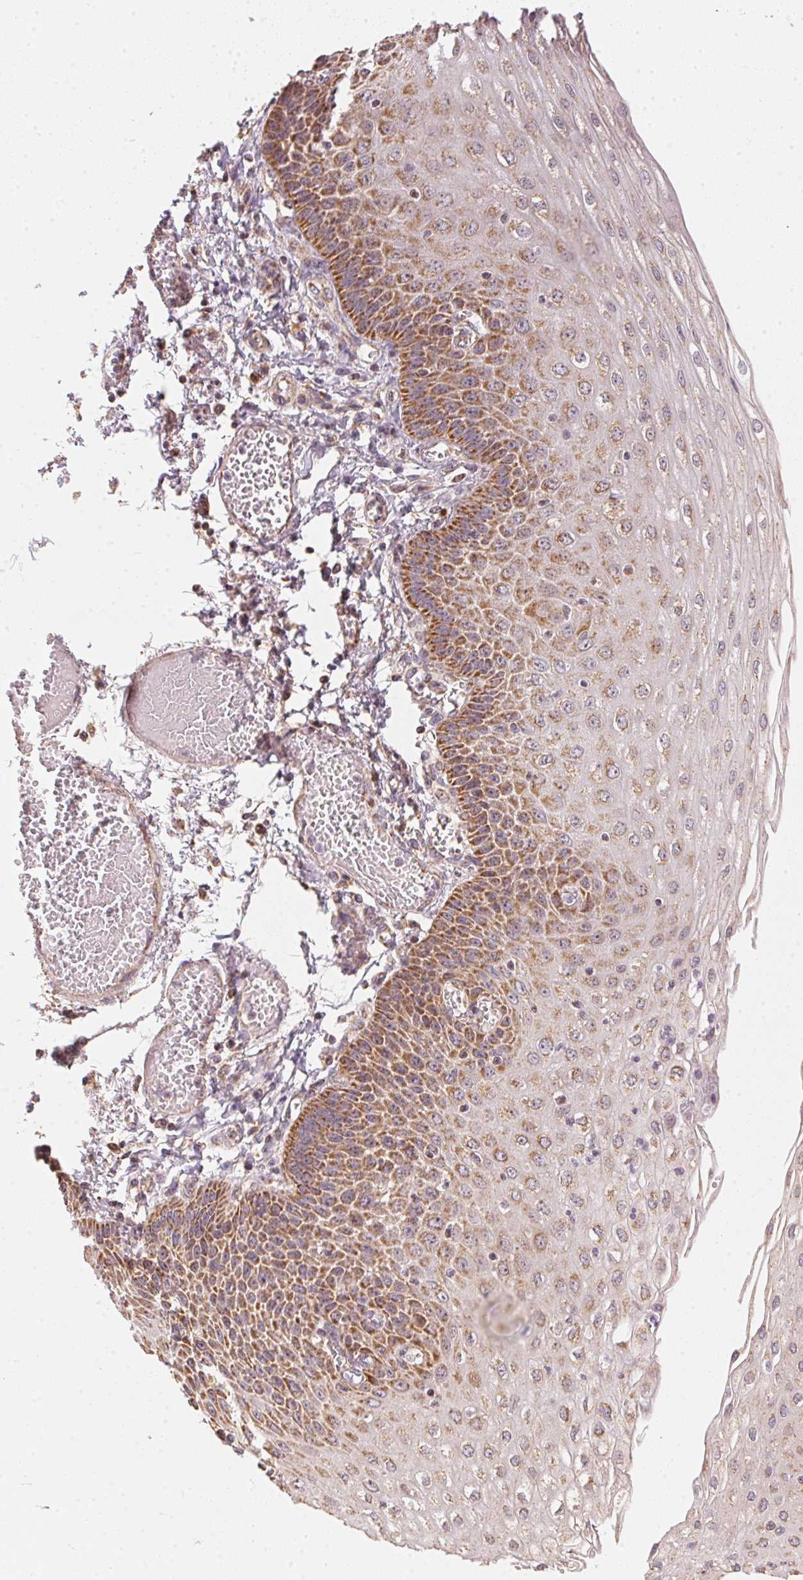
{"staining": {"intensity": "moderate", "quantity": ">75%", "location": "cytoplasmic/membranous"}, "tissue": "esophagus", "cell_type": "Squamous epithelial cells", "image_type": "normal", "snomed": [{"axis": "morphology", "description": "Normal tissue, NOS"}, {"axis": "morphology", "description": "Adenocarcinoma, NOS"}, {"axis": "topography", "description": "Esophagus"}], "caption": "Immunohistochemical staining of unremarkable esophagus displays moderate cytoplasmic/membranous protein staining in approximately >75% of squamous epithelial cells.", "gene": "MATCAP1", "patient": {"sex": "male", "age": 81}}